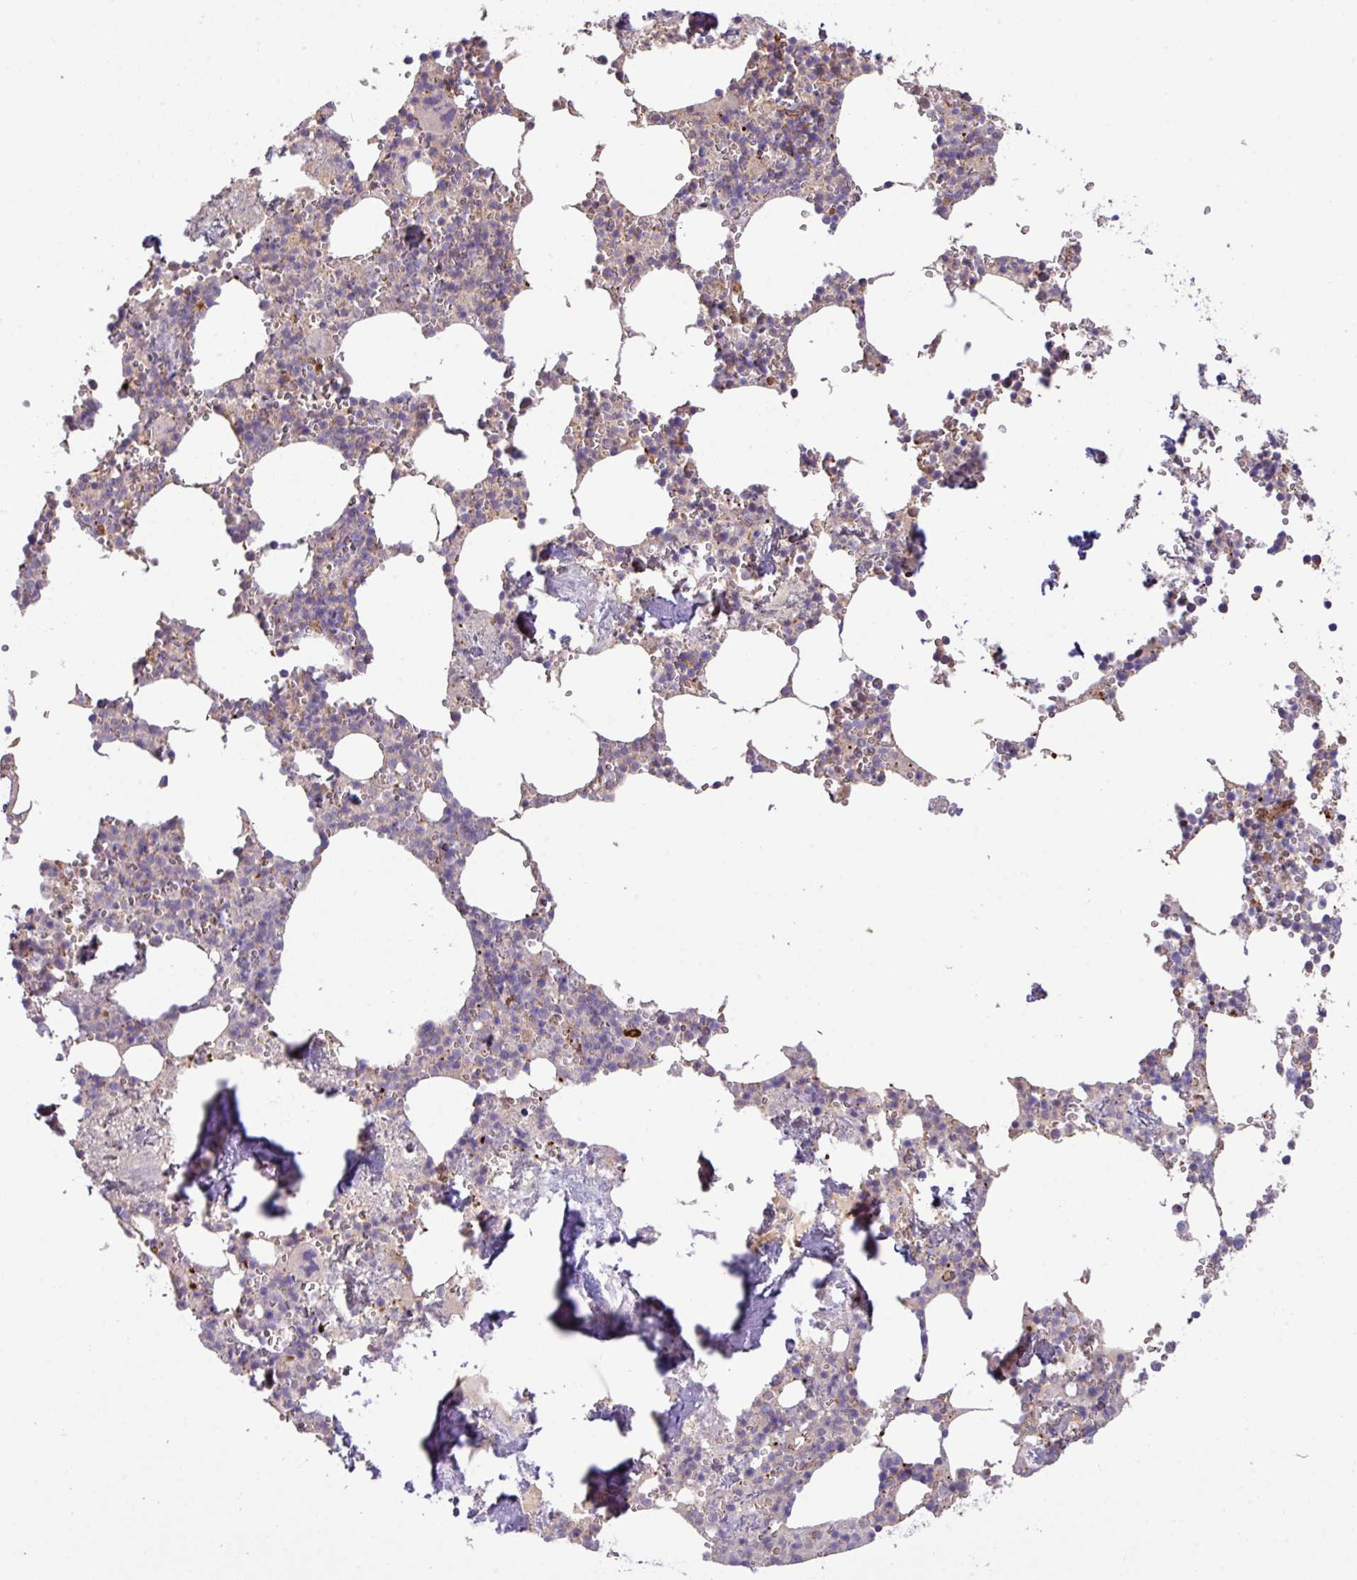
{"staining": {"intensity": "moderate", "quantity": "<25%", "location": "cytoplasmic/membranous"}, "tissue": "bone marrow", "cell_type": "Hematopoietic cells", "image_type": "normal", "snomed": [{"axis": "morphology", "description": "Normal tissue, NOS"}, {"axis": "topography", "description": "Bone marrow"}], "caption": "This image displays IHC staining of unremarkable bone marrow, with low moderate cytoplasmic/membranous expression in about <25% of hematopoietic cells.", "gene": "LRRC53", "patient": {"sex": "male", "age": 54}}